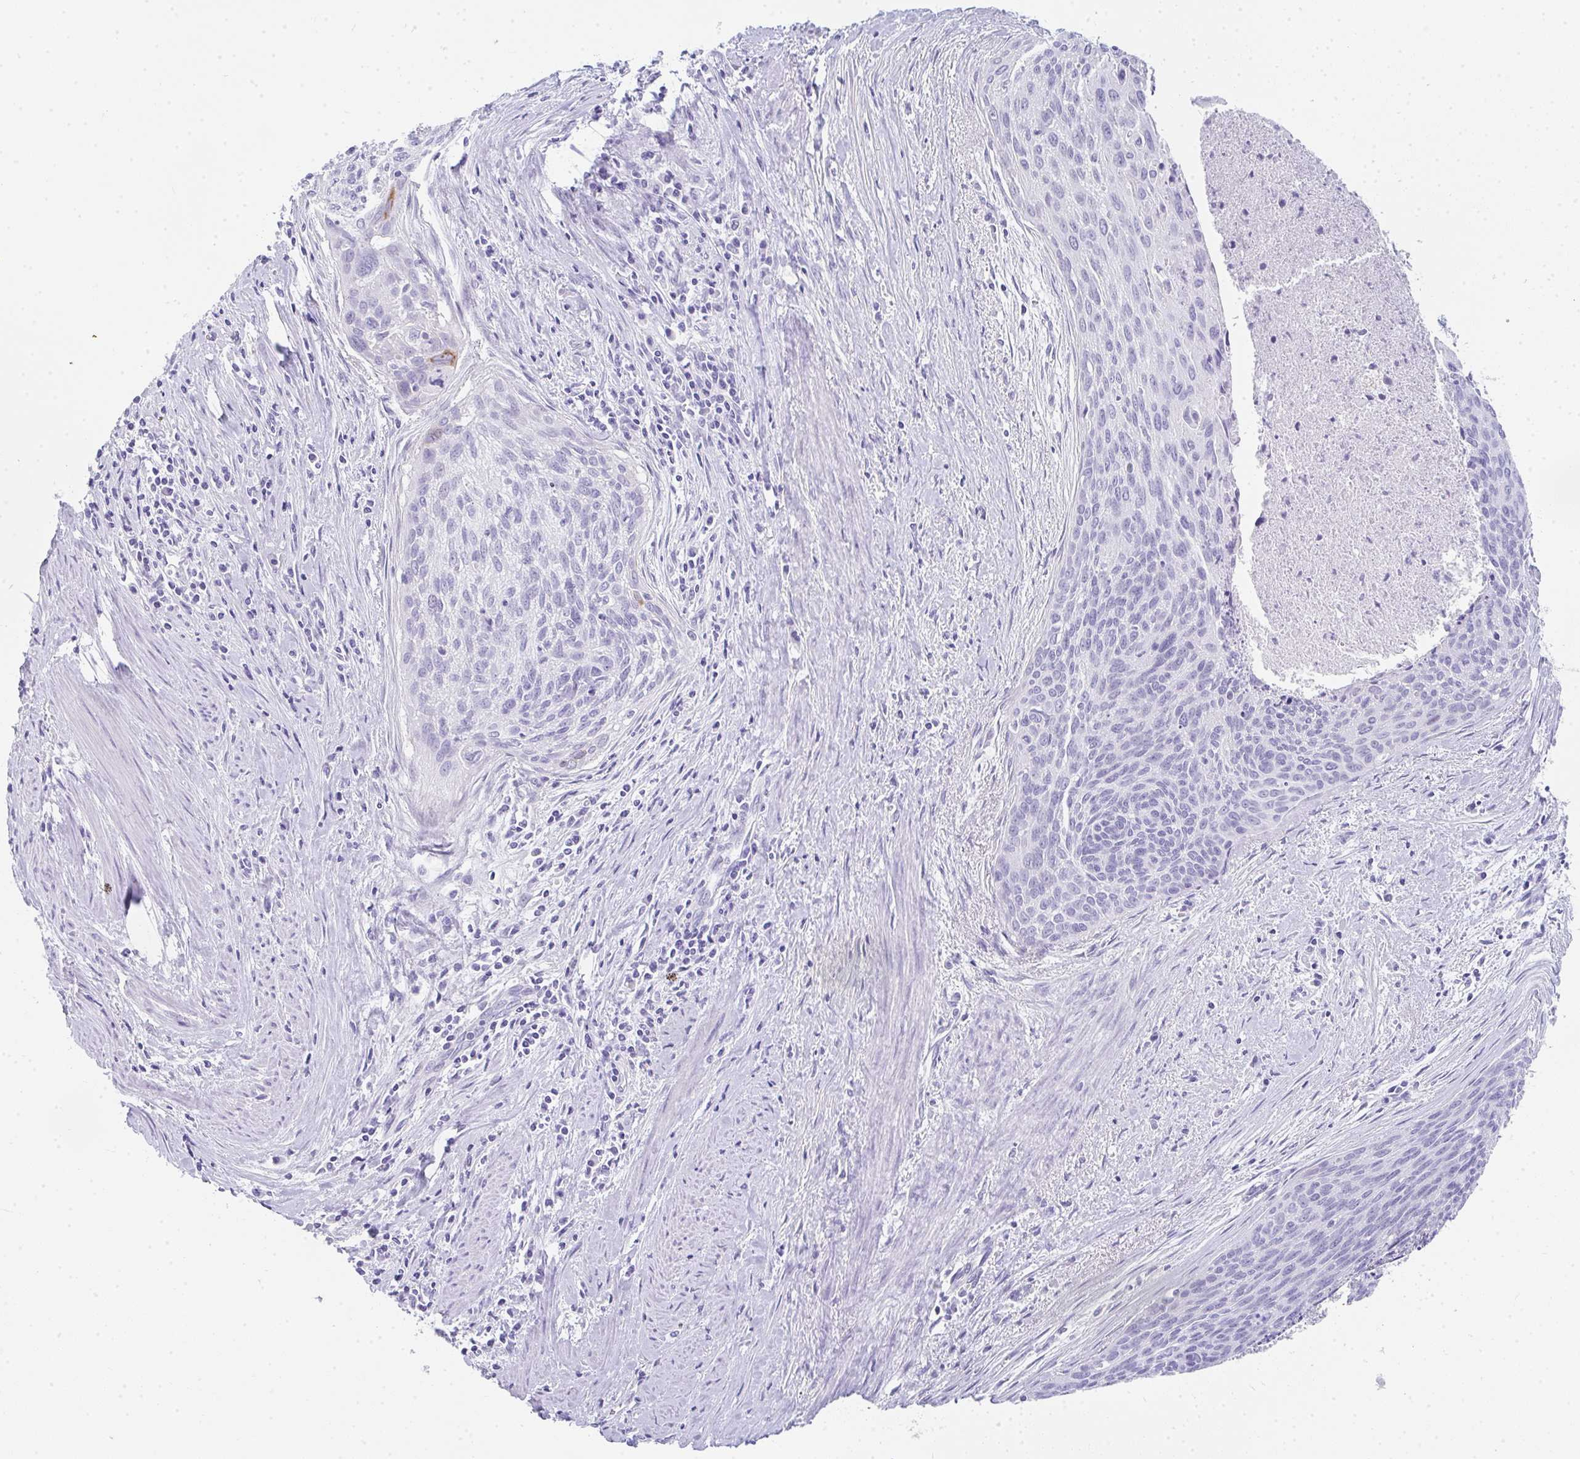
{"staining": {"intensity": "negative", "quantity": "none", "location": "none"}, "tissue": "cervical cancer", "cell_type": "Tumor cells", "image_type": "cancer", "snomed": [{"axis": "morphology", "description": "Squamous cell carcinoma, NOS"}, {"axis": "topography", "description": "Cervix"}], "caption": "DAB immunohistochemical staining of human squamous cell carcinoma (cervical) displays no significant staining in tumor cells.", "gene": "RLF", "patient": {"sex": "female", "age": 55}}